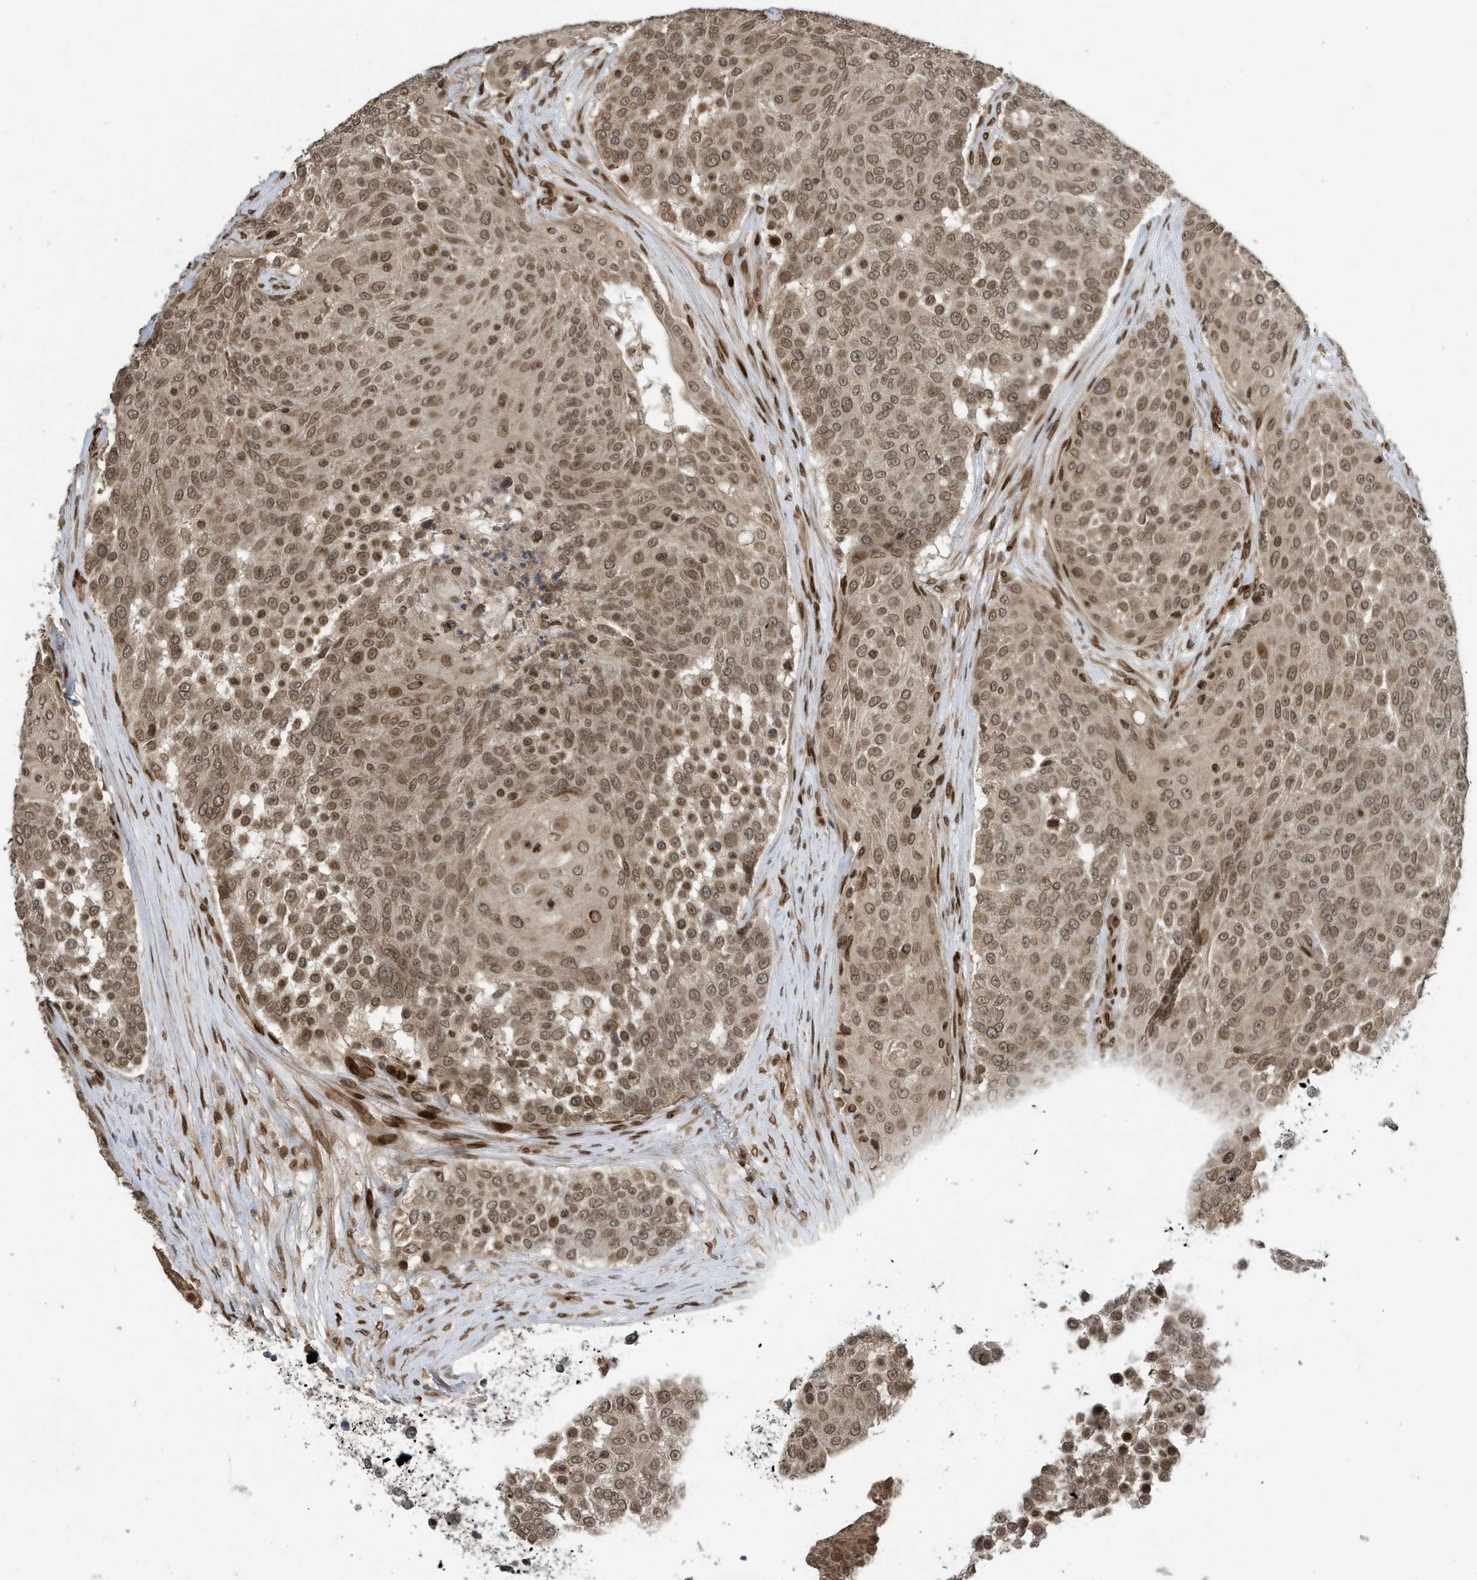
{"staining": {"intensity": "moderate", "quantity": ">75%", "location": "nuclear"}, "tissue": "urothelial cancer", "cell_type": "Tumor cells", "image_type": "cancer", "snomed": [{"axis": "morphology", "description": "Urothelial carcinoma, High grade"}, {"axis": "topography", "description": "Urinary bladder"}], "caption": "Immunohistochemical staining of urothelial cancer reveals medium levels of moderate nuclear protein positivity in about >75% of tumor cells. (Stains: DAB (3,3'-diaminobenzidine) in brown, nuclei in blue, Microscopy: brightfield microscopy at high magnification).", "gene": "DUSP18", "patient": {"sex": "female", "age": 63}}